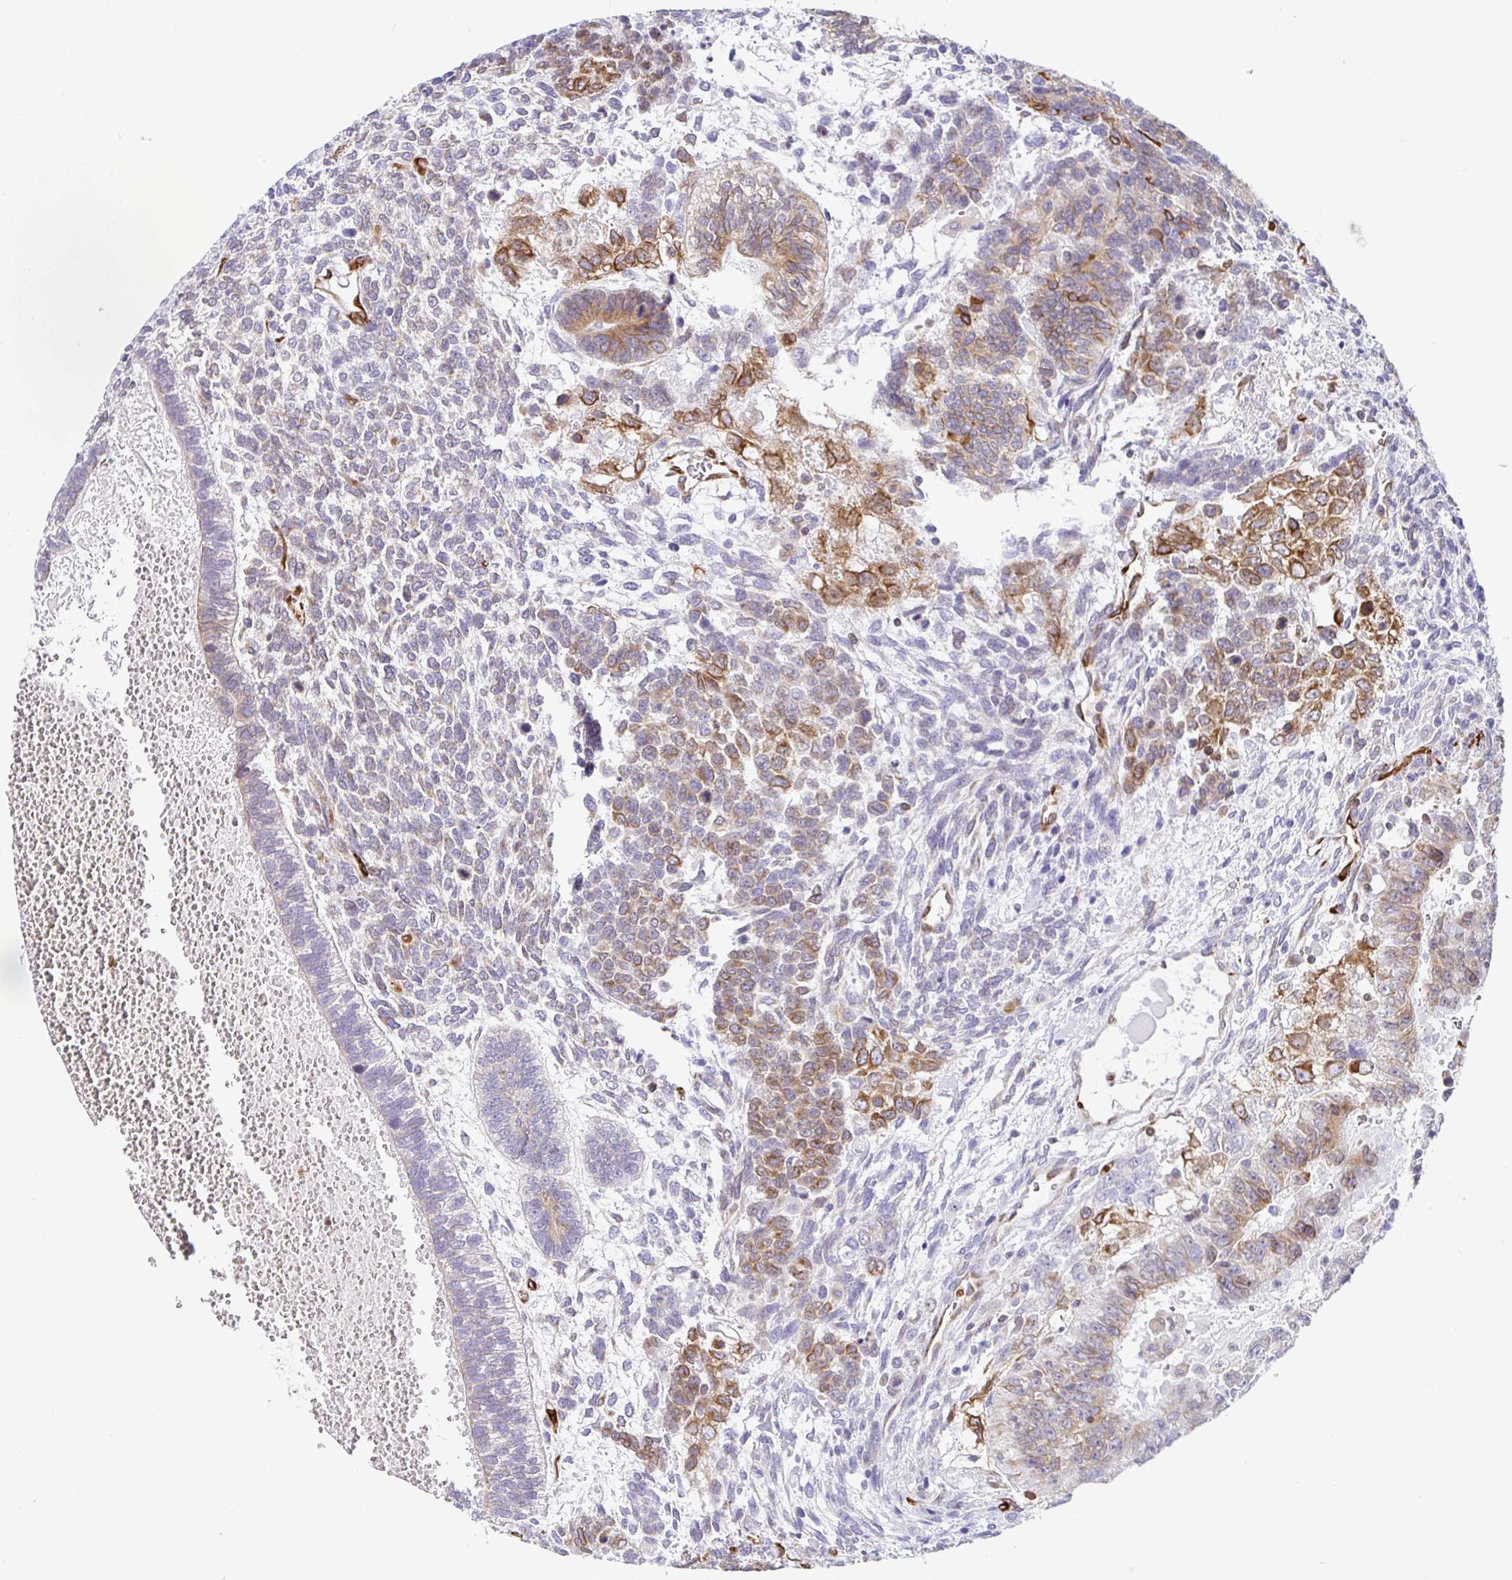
{"staining": {"intensity": "moderate", "quantity": "25%-75%", "location": "cytoplasmic/membranous"}, "tissue": "testis cancer", "cell_type": "Tumor cells", "image_type": "cancer", "snomed": [{"axis": "morphology", "description": "Normal tissue, NOS"}, {"axis": "morphology", "description": "Carcinoma, Embryonal, NOS"}, {"axis": "topography", "description": "Testis"}, {"axis": "topography", "description": "Epididymis"}], "caption": "Embryonal carcinoma (testis) was stained to show a protein in brown. There is medium levels of moderate cytoplasmic/membranous positivity in approximately 25%-75% of tumor cells. (brown staining indicates protein expression, while blue staining denotes nuclei).", "gene": "TP53I11", "patient": {"sex": "male", "age": 23}}